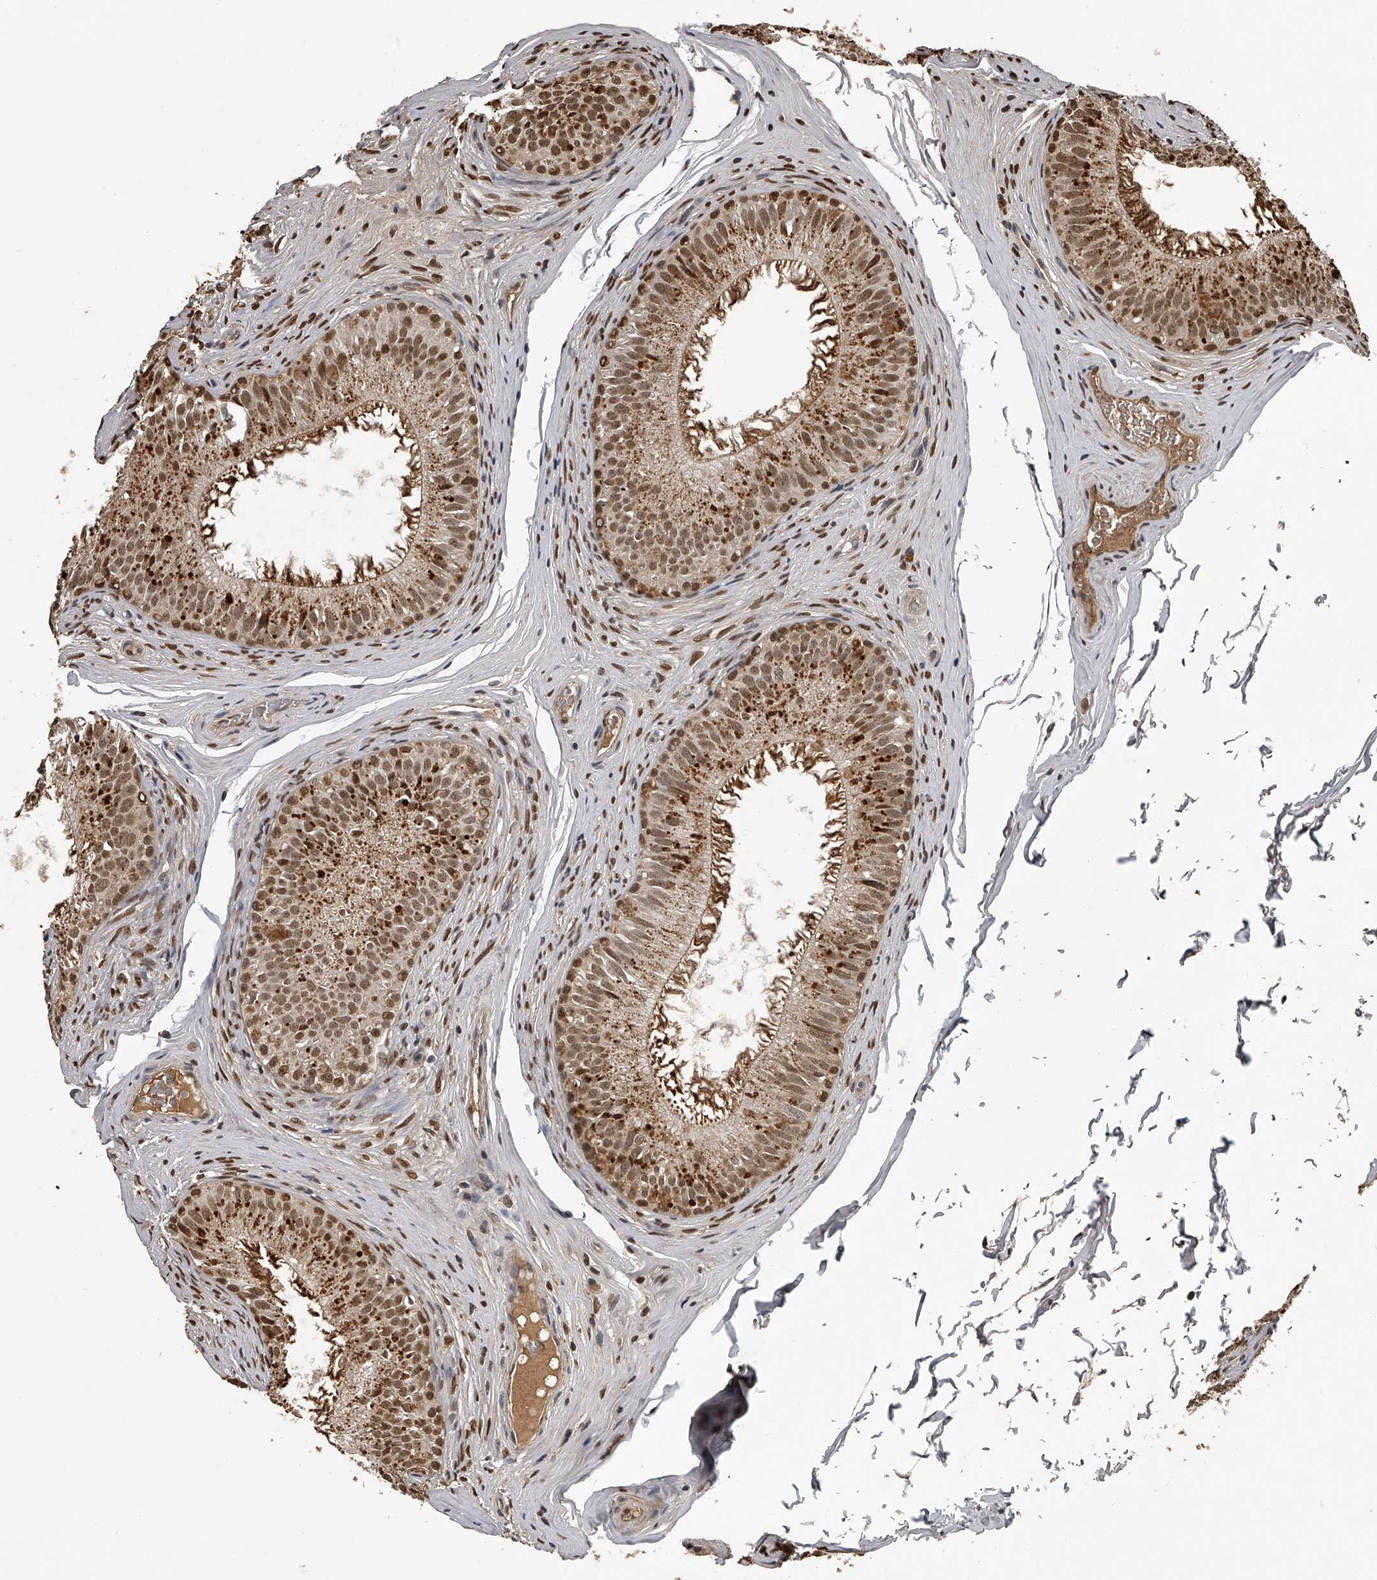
{"staining": {"intensity": "moderate", "quantity": ">75%", "location": "cytoplasmic/membranous,nuclear"}, "tissue": "epididymis", "cell_type": "Glandular cells", "image_type": "normal", "snomed": [{"axis": "morphology", "description": "Normal tissue, NOS"}, {"axis": "topography", "description": "Epididymis"}], "caption": "Immunohistochemical staining of normal epididymis reveals medium levels of moderate cytoplasmic/membranous,nuclear staining in approximately >75% of glandular cells. Ihc stains the protein of interest in brown and the nuclei are stained blue.", "gene": "PLEKHG1", "patient": {"sex": "male", "age": 32}}